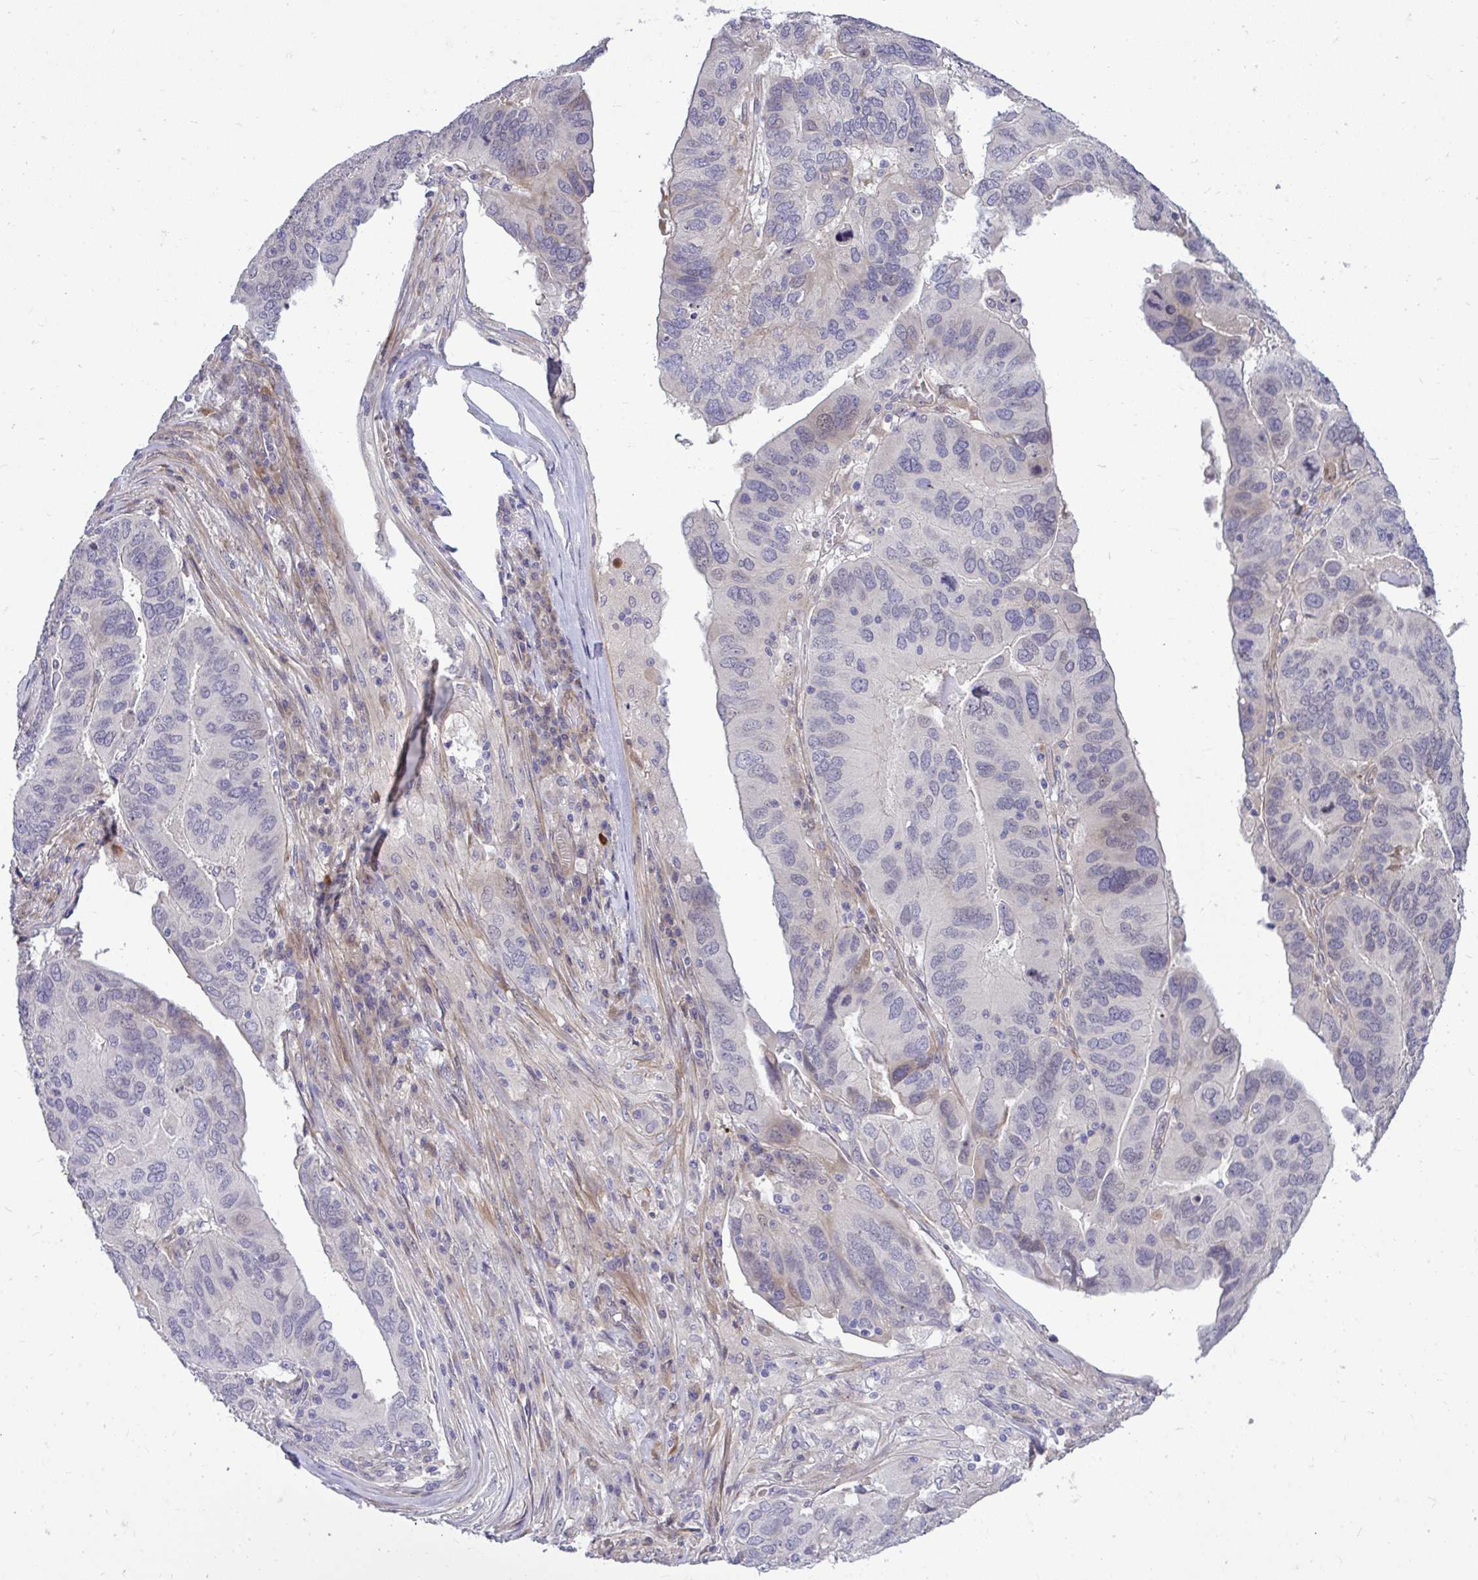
{"staining": {"intensity": "negative", "quantity": "none", "location": "none"}, "tissue": "ovarian cancer", "cell_type": "Tumor cells", "image_type": "cancer", "snomed": [{"axis": "morphology", "description": "Cystadenocarcinoma, serous, NOS"}, {"axis": "topography", "description": "Ovary"}], "caption": "Human ovarian cancer stained for a protein using immunohistochemistry (IHC) demonstrates no positivity in tumor cells.", "gene": "HMBOX1", "patient": {"sex": "female", "age": 79}}